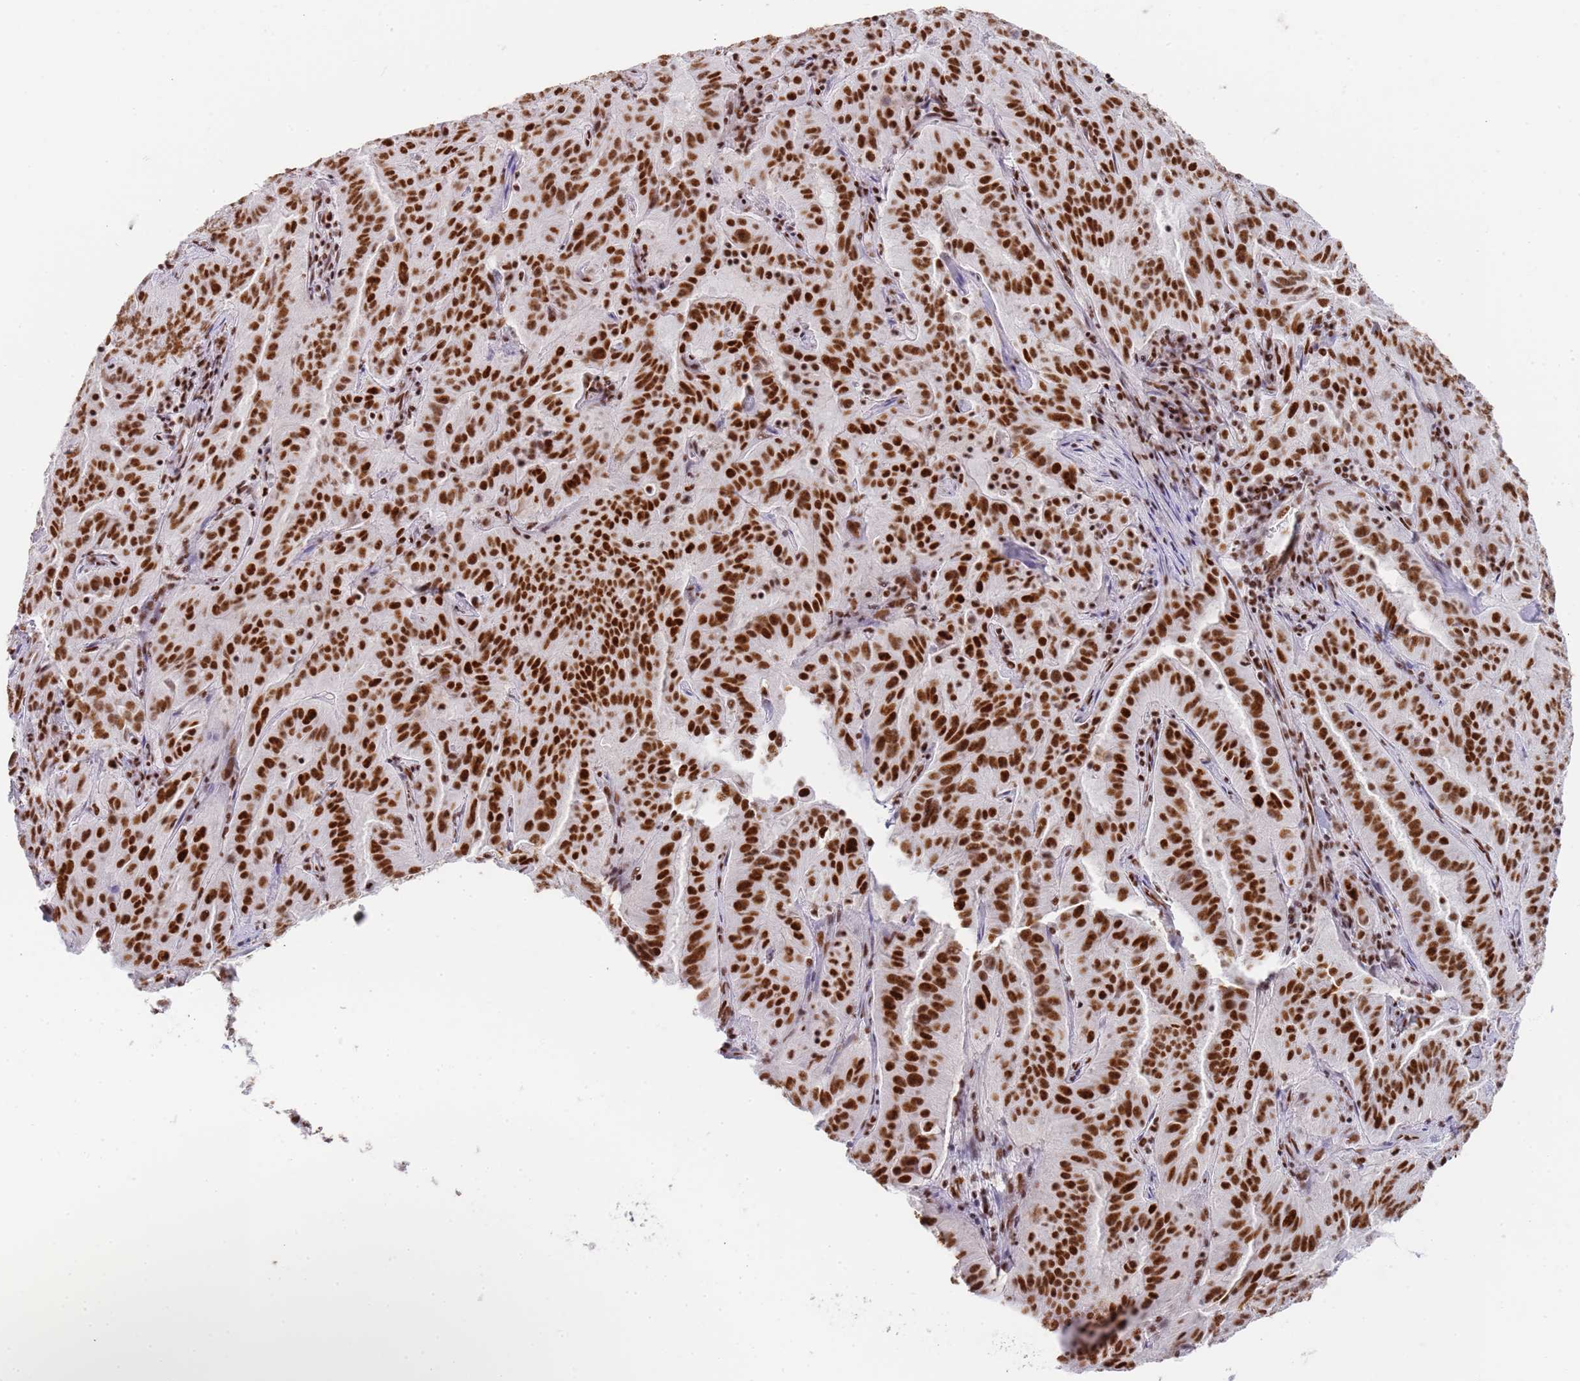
{"staining": {"intensity": "strong", "quantity": ">75%", "location": "nuclear"}, "tissue": "pancreatic cancer", "cell_type": "Tumor cells", "image_type": "cancer", "snomed": [{"axis": "morphology", "description": "Adenocarcinoma, NOS"}, {"axis": "topography", "description": "Pancreas"}], "caption": "Strong nuclear protein positivity is present in about >75% of tumor cells in pancreatic cancer (adenocarcinoma).", "gene": "AKAP8L", "patient": {"sex": "male", "age": 63}}